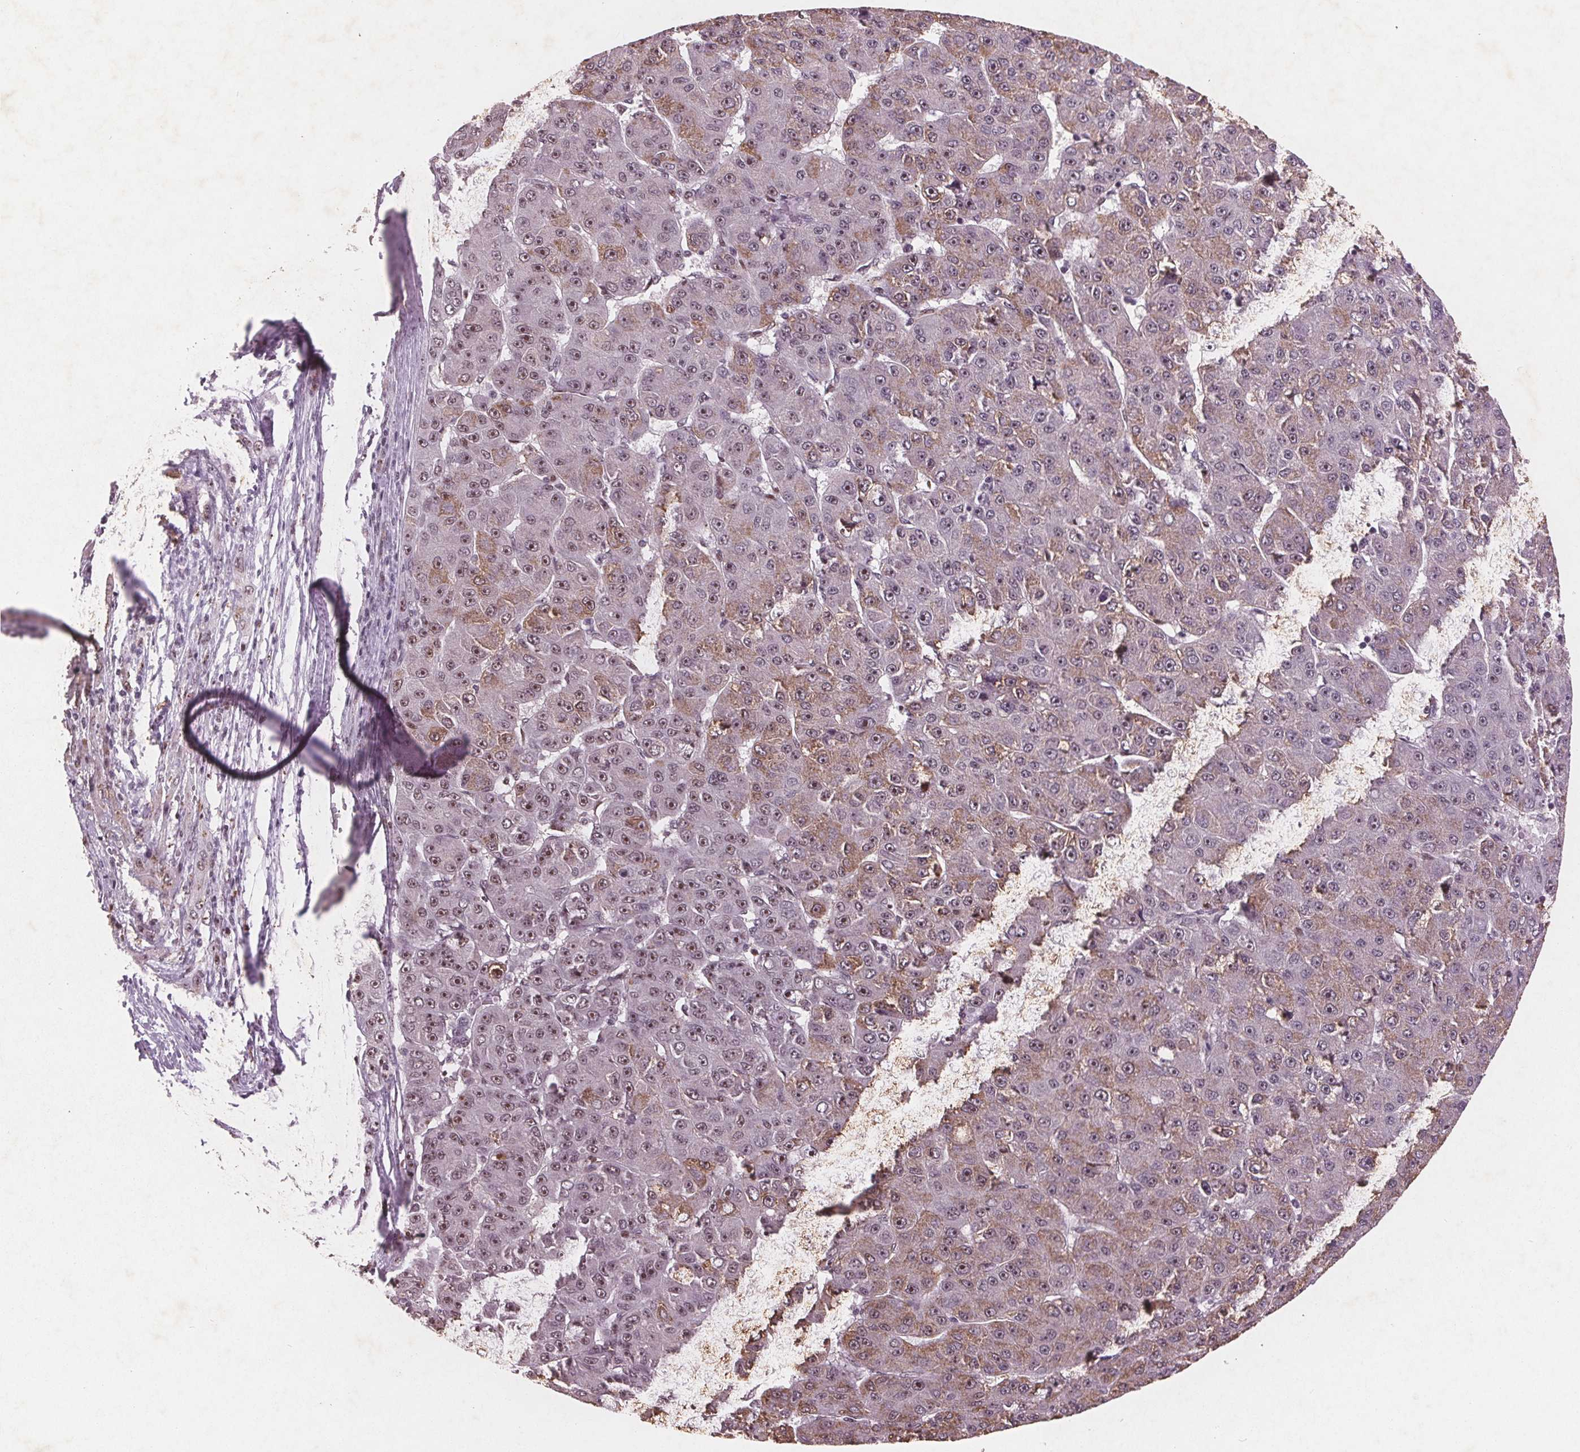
{"staining": {"intensity": "moderate", "quantity": ">75%", "location": "nuclear"}, "tissue": "liver cancer", "cell_type": "Tumor cells", "image_type": "cancer", "snomed": [{"axis": "morphology", "description": "Carcinoma, Hepatocellular, NOS"}, {"axis": "topography", "description": "Liver"}], "caption": "This photomicrograph shows immunohistochemistry (IHC) staining of human liver hepatocellular carcinoma, with medium moderate nuclear positivity in approximately >75% of tumor cells.", "gene": "RPS6KA2", "patient": {"sex": "male", "age": 67}}